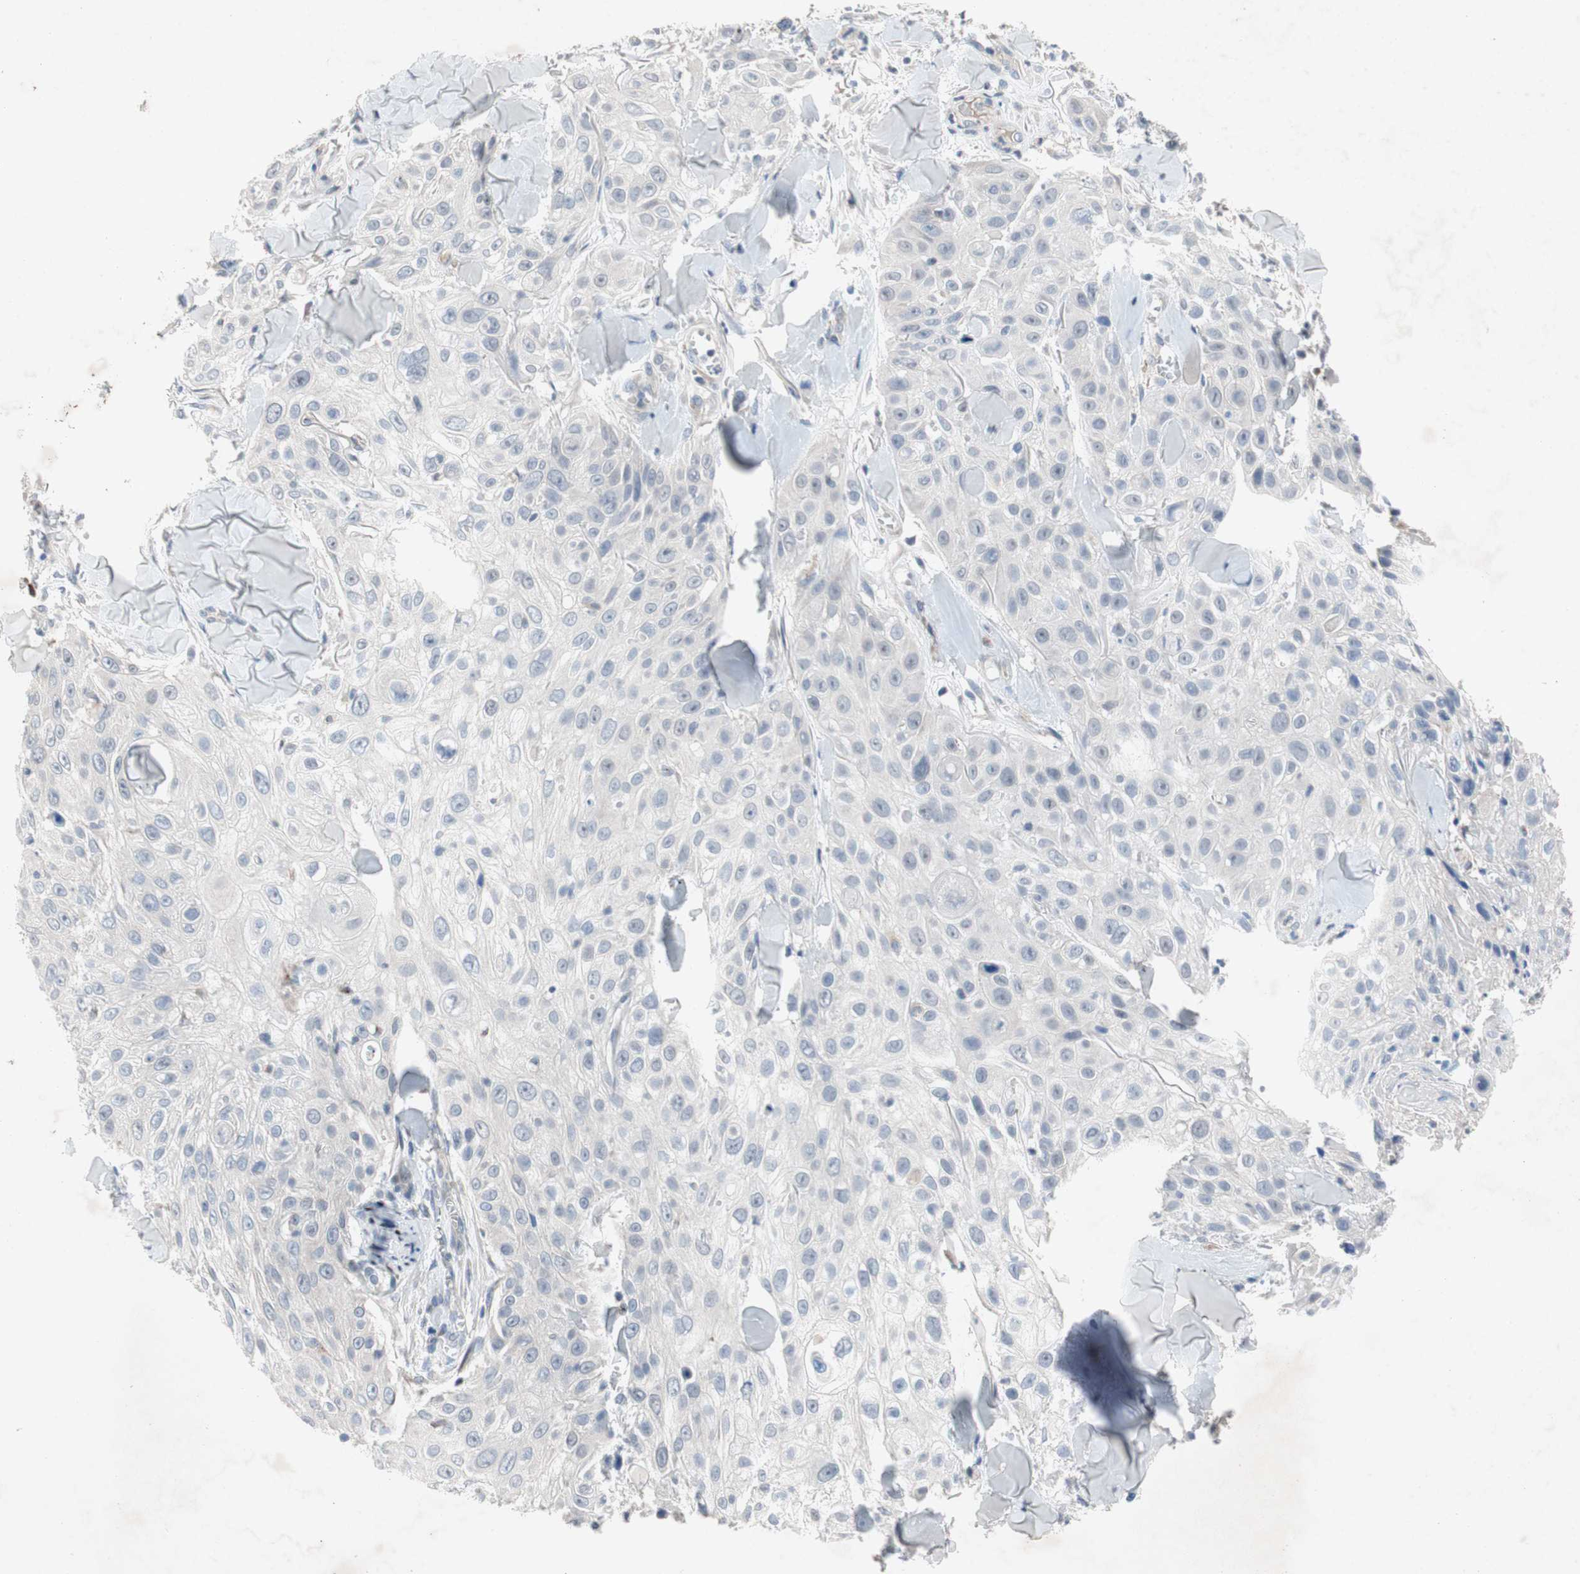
{"staining": {"intensity": "negative", "quantity": "none", "location": "none"}, "tissue": "skin cancer", "cell_type": "Tumor cells", "image_type": "cancer", "snomed": [{"axis": "morphology", "description": "Squamous cell carcinoma, NOS"}, {"axis": "topography", "description": "Skin"}], "caption": "A photomicrograph of human skin cancer is negative for staining in tumor cells. (DAB immunohistochemistry (IHC), high magnification).", "gene": "MUTYH", "patient": {"sex": "male", "age": 86}}